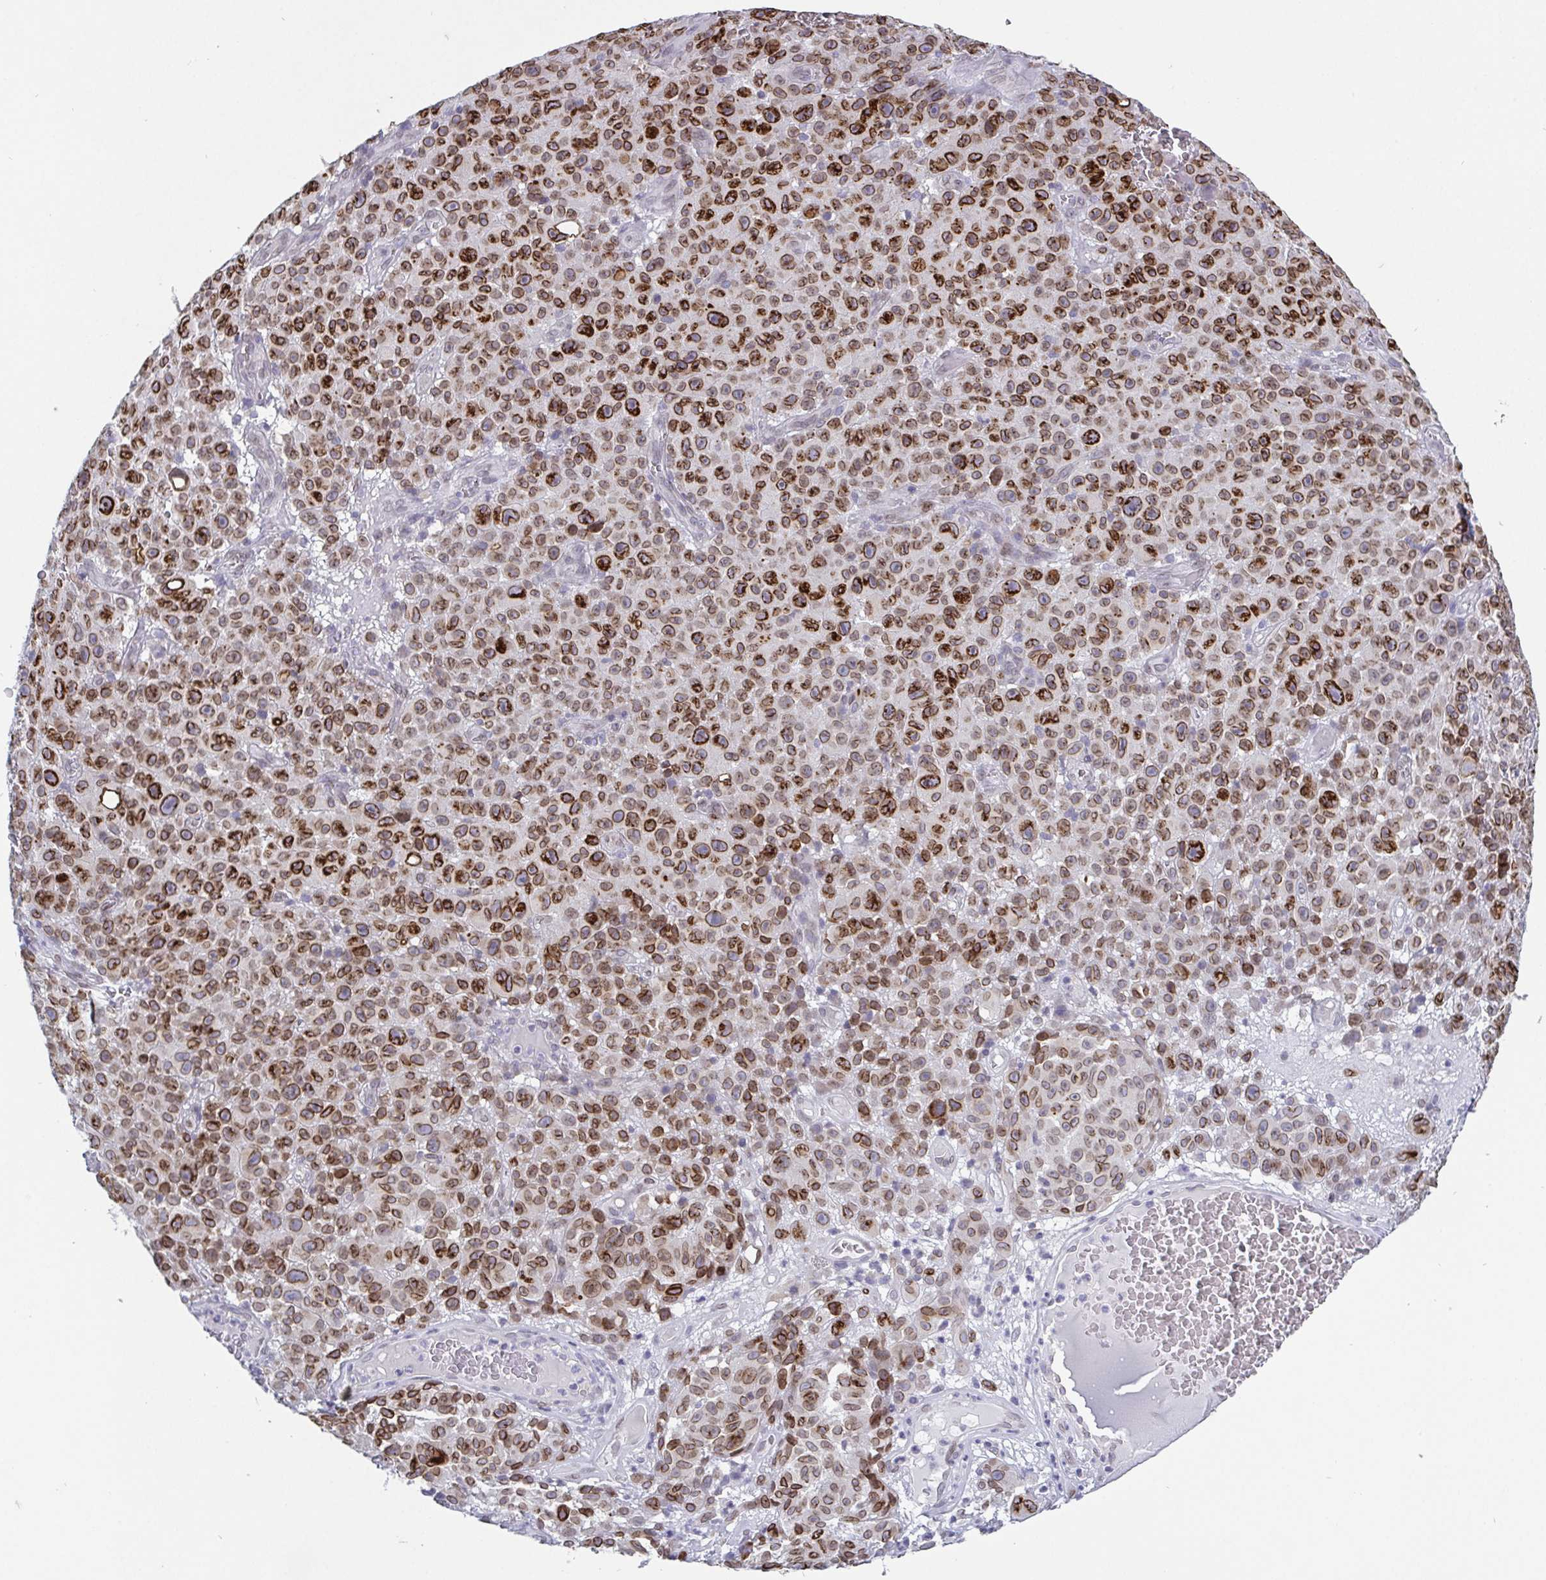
{"staining": {"intensity": "strong", "quantity": ">75%", "location": "cytoplasmic/membranous,nuclear"}, "tissue": "melanoma", "cell_type": "Tumor cells", "image_type": "cancer", "snomed": [{"axis": "morphology", "description": "Malignant melanoma, NOS"}, {"axis": "topography", "description": "Skin"}], "caption": "The image exhibits a brown stain indicating the presence of a protein in the cytoplasmic/membranous and nuclear of tumor cells in malignant melanoma.", "gene": "EMD", "patient": {"sex": "female", "age": 82}}